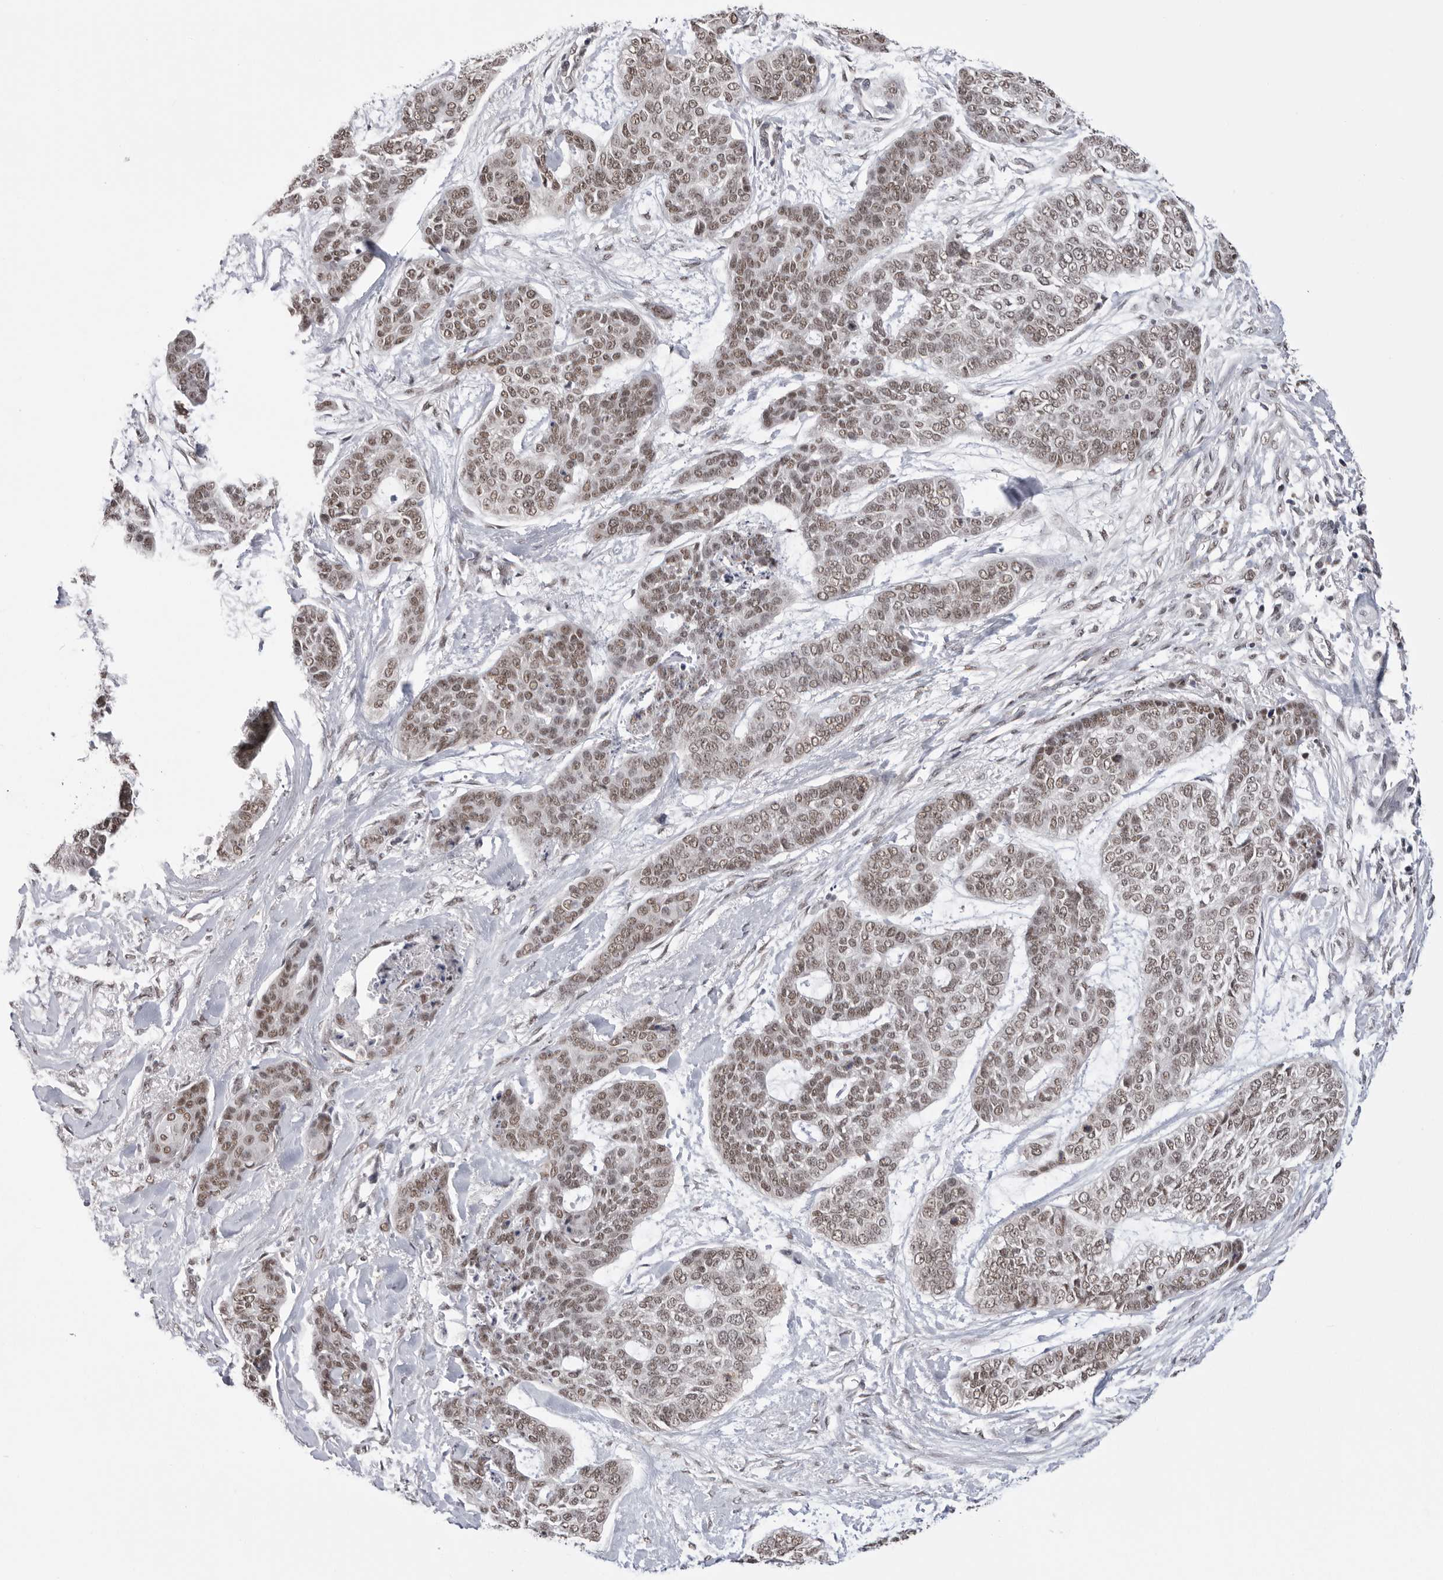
{"staining": {"intensity": "moderate", "quantity": ">75%", "location": "nuclear"}, "tissue": "skin cancer", "cell_type": "Tumor cells", "image_type": "cancer", "snomed": [{"axis": "morphology", "description": "Basal cell carcinoma"}, {"axis": "topography", "description": "Skin"}], "caption": "Immunohistochemistry of basal cell carcinoma (skin) reveals medium levels of moderate nuclear expression in about >75% of tumor cells. Ihc stains the protein in brown and the nuclei are stained blue.", "gene": "BCLAF3", "patient": {"sex": "female", "age": 64}}